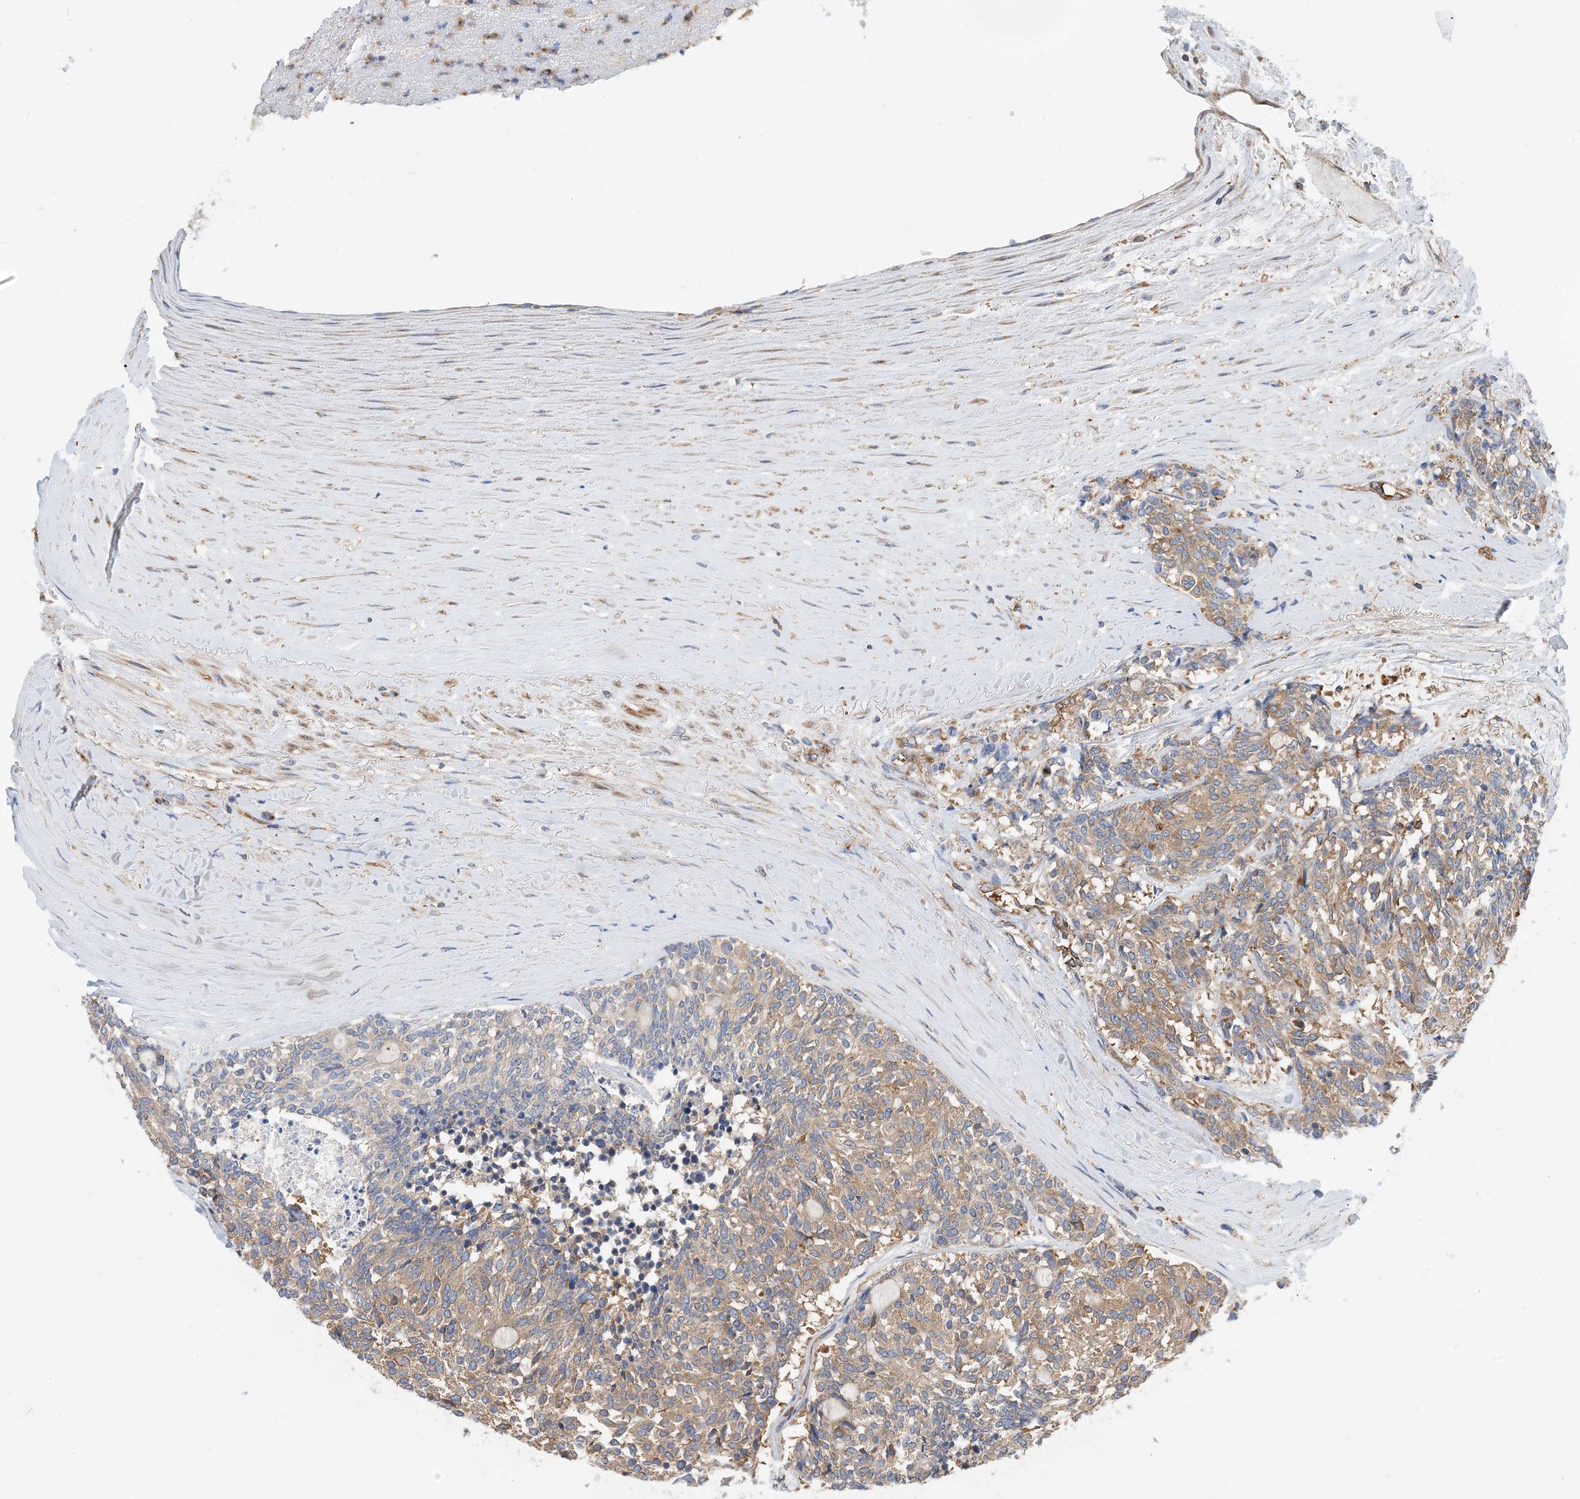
{"staining": {"intensity": "moderate", "quantity": ">75%", "location": "cytoplasmic/membranous"}, "tissue": "carcinoid", "cell_type": "Tumor cells", "image_type": "cancer", "snomed": [{"axis": "morphology", "description": "Carcinoid, malignant, NOS"}, {"axis": "topography", "description": "Pancreas"}], "caption": "Protein staining of carcinoid (malignant) tissue shows moderate cytoplasmic/membranous positivity in approximately >75% of tumor cells.", "gene": "DYNC1LI1", "patient": {"sex": "female", "age": 54}}